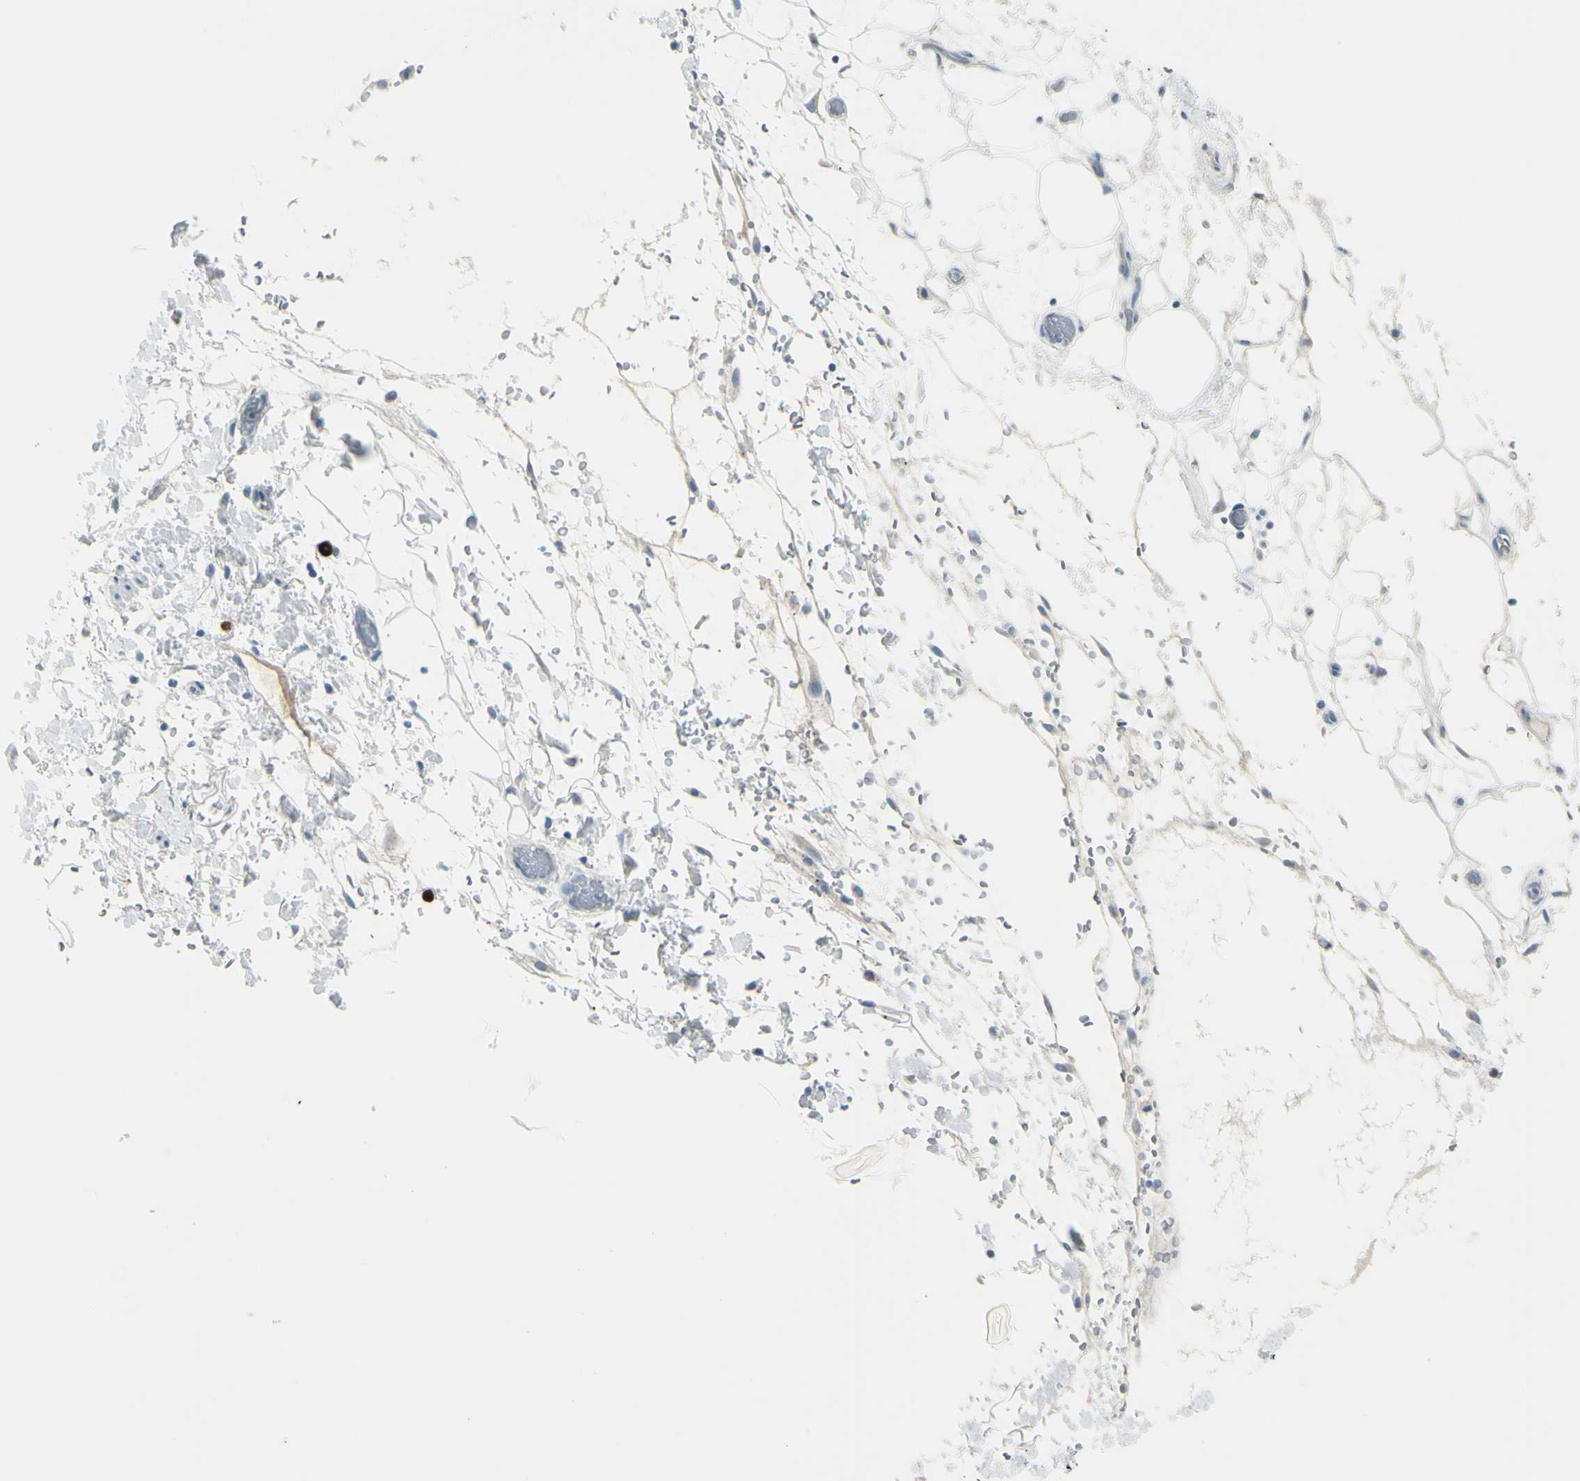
{"staining": {"intensity": "strong", "quantity": "<25%", "location": "cytoplasmic/membranous"}, "tissue": "stomach cancer", "cell_type": "Tumor cells", "image_type": "cancer", "snomed": [{"axis": "morphology", "description": "Adenocarcinoma, NOS"}, {"axis": "topography", "description": "Stomach, lower"}], "caption": "Approximately <25% of tumor cells in stomach adenocarcinoma display strong cytoplasmic/membranous protein staining as visualized by brown immunohistochemical staining.", "gene": "DLG4", "patient": {"sex": "male", "age": 84}}